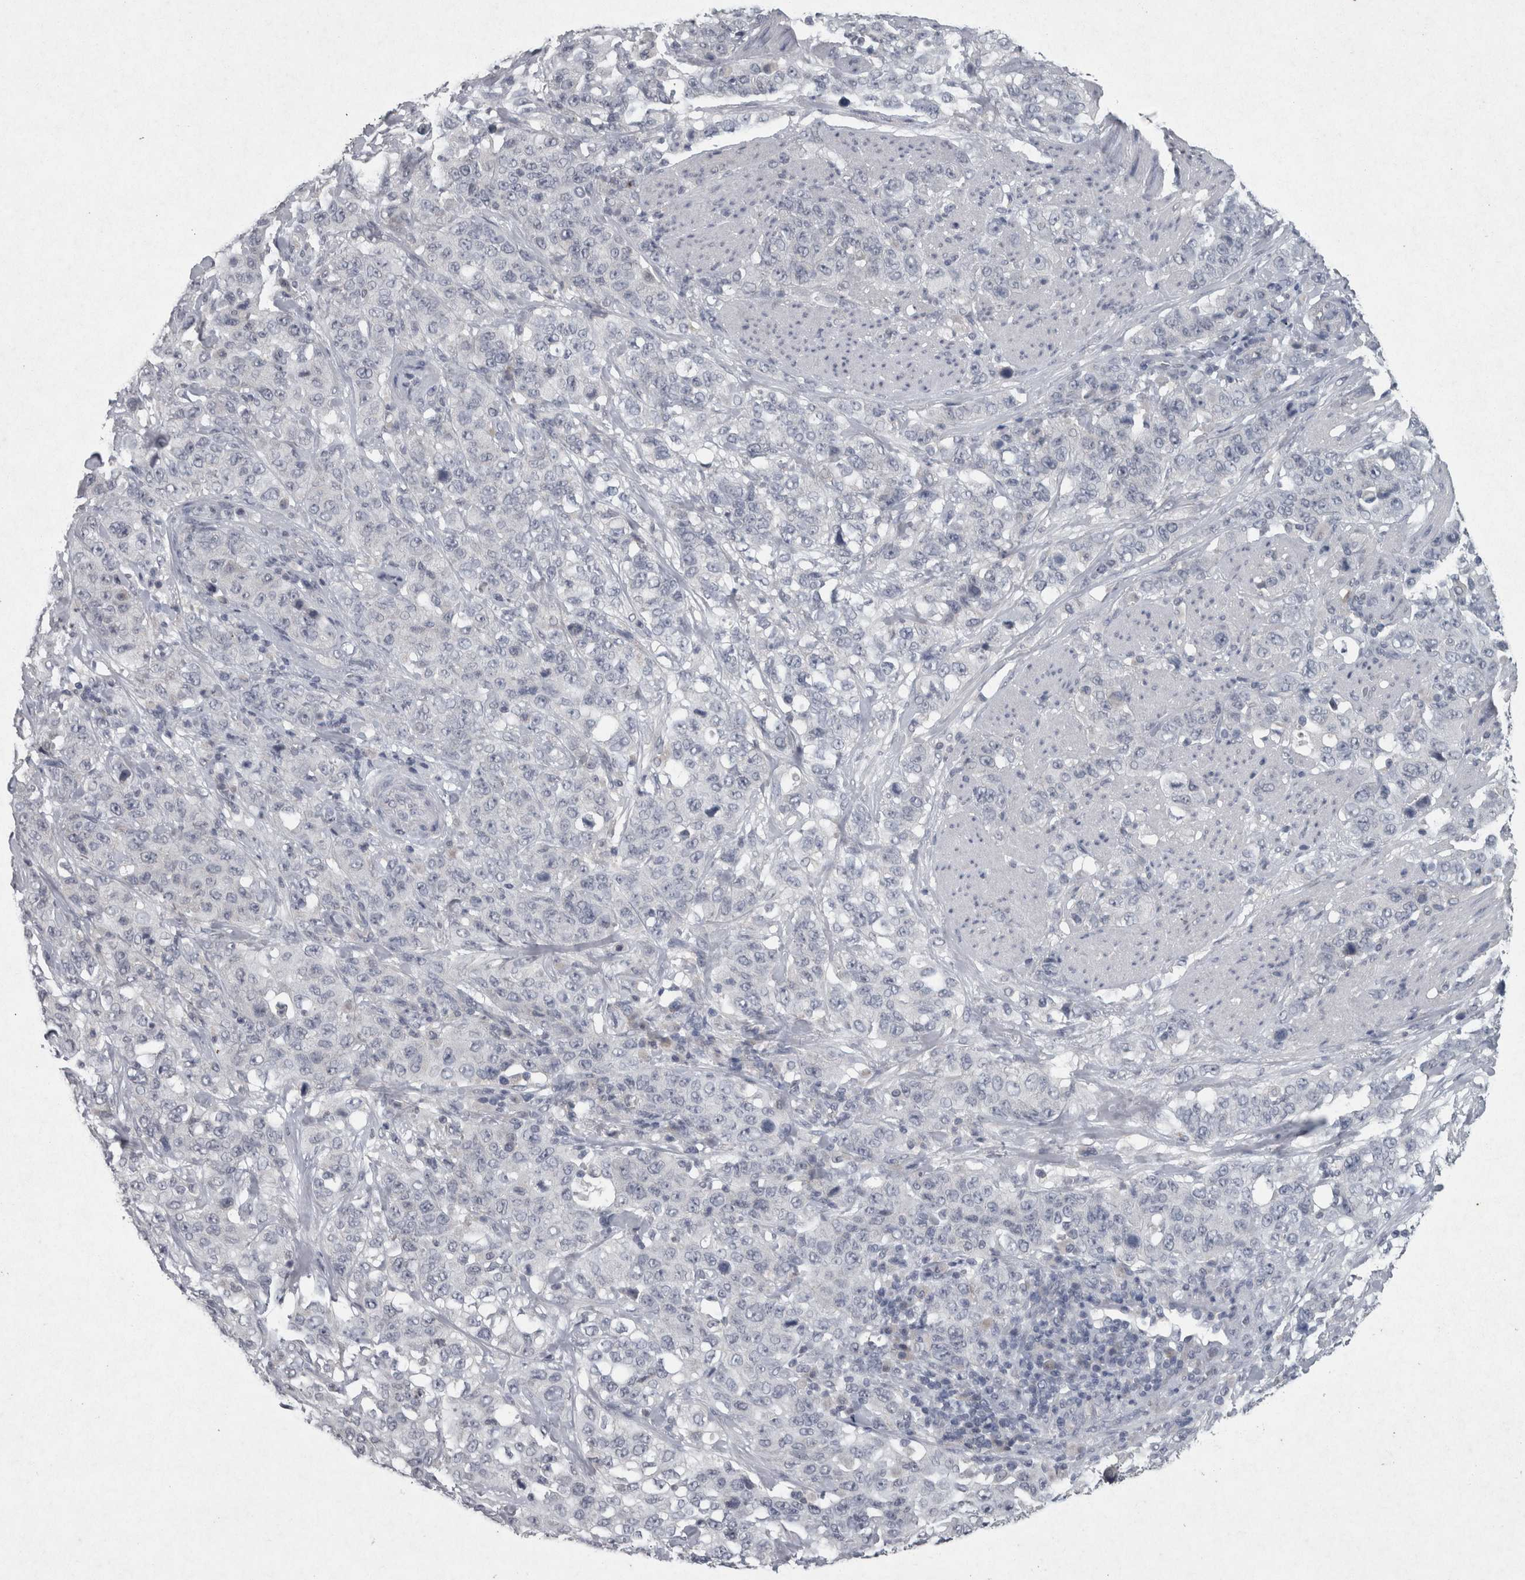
{"staining": {"intensity": "negative", "quantity": "none", "location": "none"}, "tissue": "stomach cancer", "cell_type": "Tumor cells", "image_type": "cancer", "snomed": [{"axis": "morphology", "description": "Adenocarcinoma, NOS"}, {"axis": "topography", "description": "Stomach"}], "caption": "Protein analysis of stomach adenocarcinoma reveals no significant expression in tumor cells.", "gene": "WNT7A", "patient": {"sex": "male", "age": 48}}